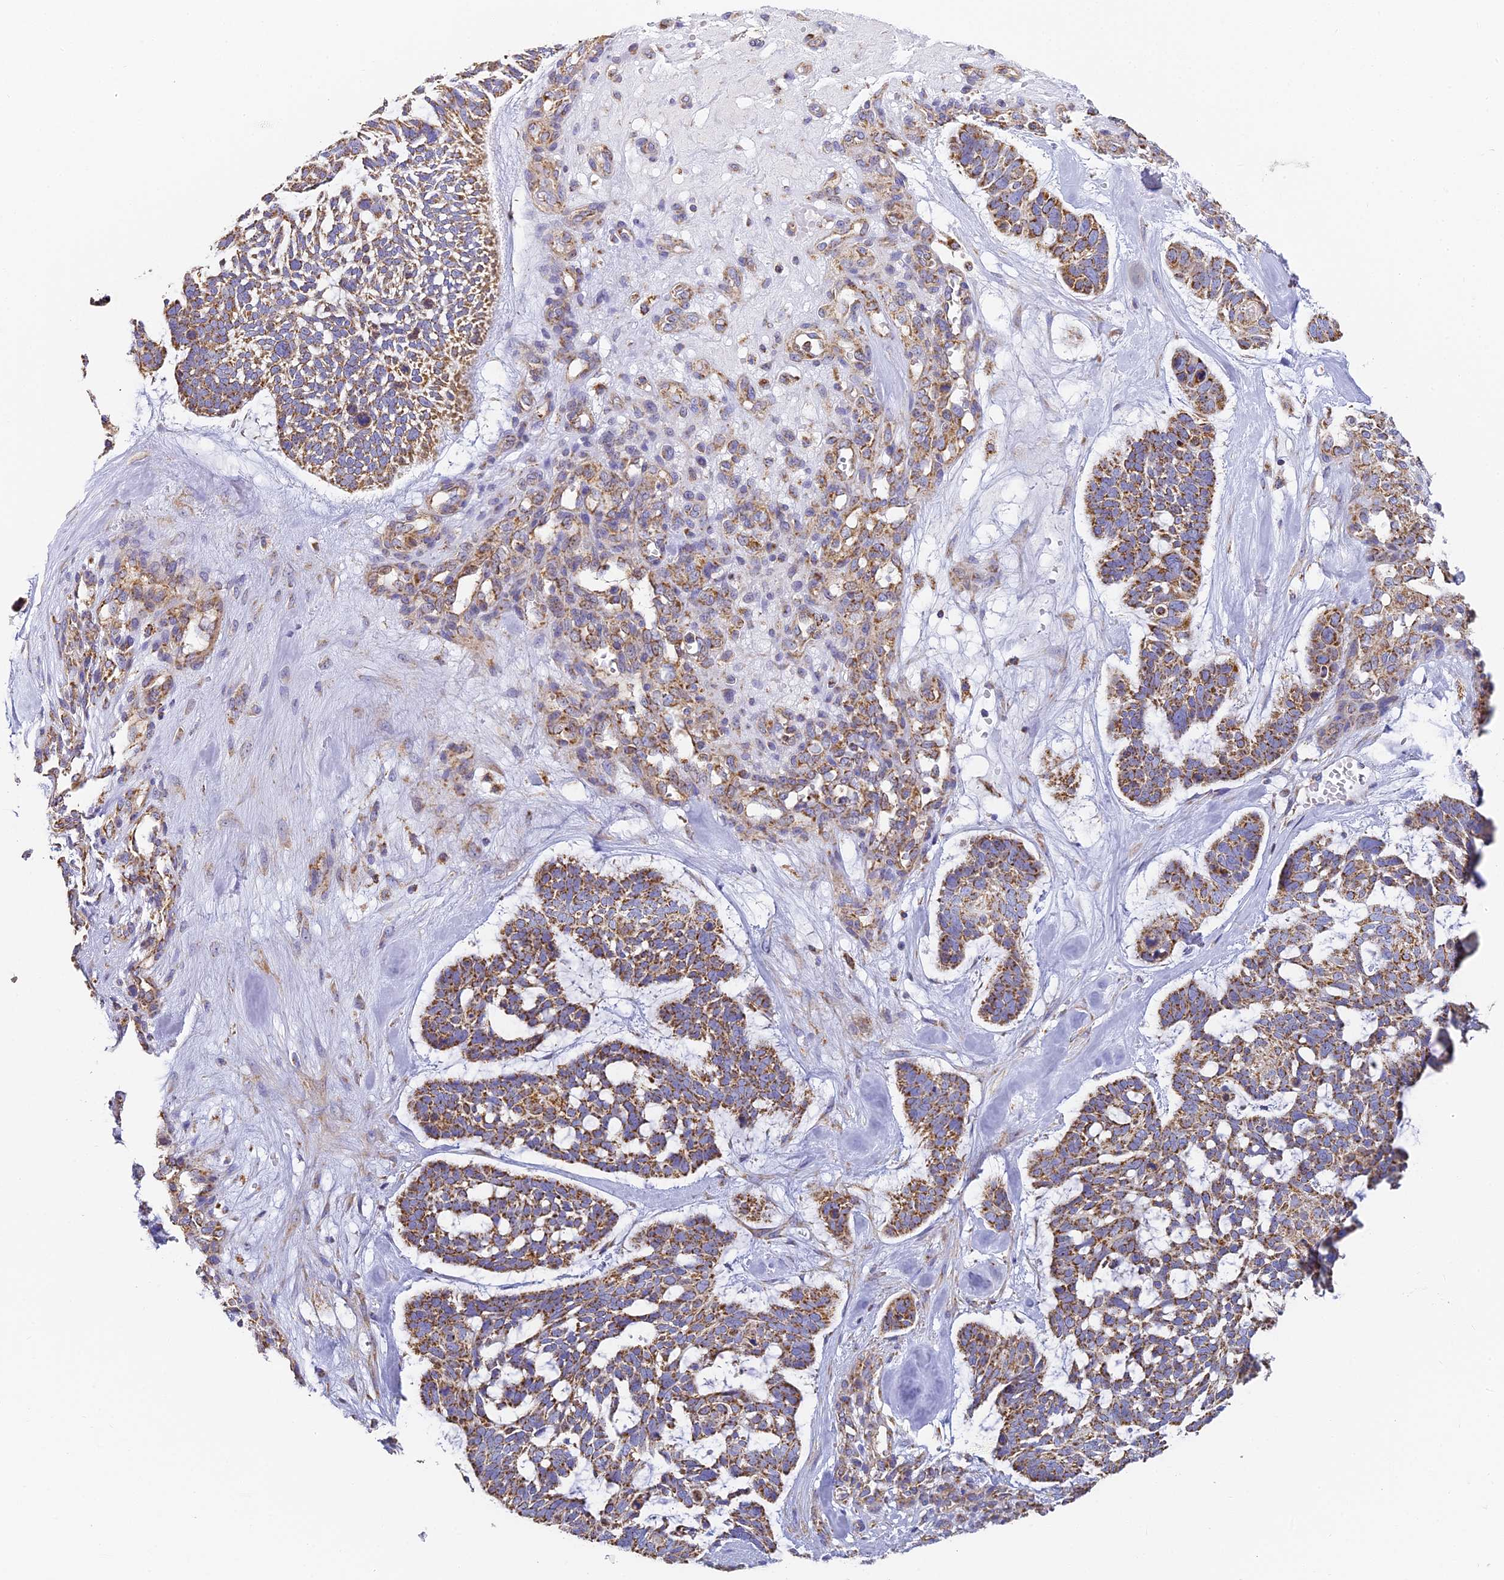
{"staining": {"intensity": "moderate", "quantity": ">75%", "location": "cytoplasmic/membranous"}, "tissue": "skin cancer", "cell_type": "Tumor cells", "image_type": "cancer", "snomed": [{"axis": "morphology", "description": "Basal cell carcinoma"}, {"axis": "topography", "description": "Skin"}], "caption": "A brown stain shows moderate cytoplasmic/membranous positivity of a protein in skin basal cell carcinoma tumor cells.", "gene": "COX6C", "patient": {"sex": "male", "age": 88}}